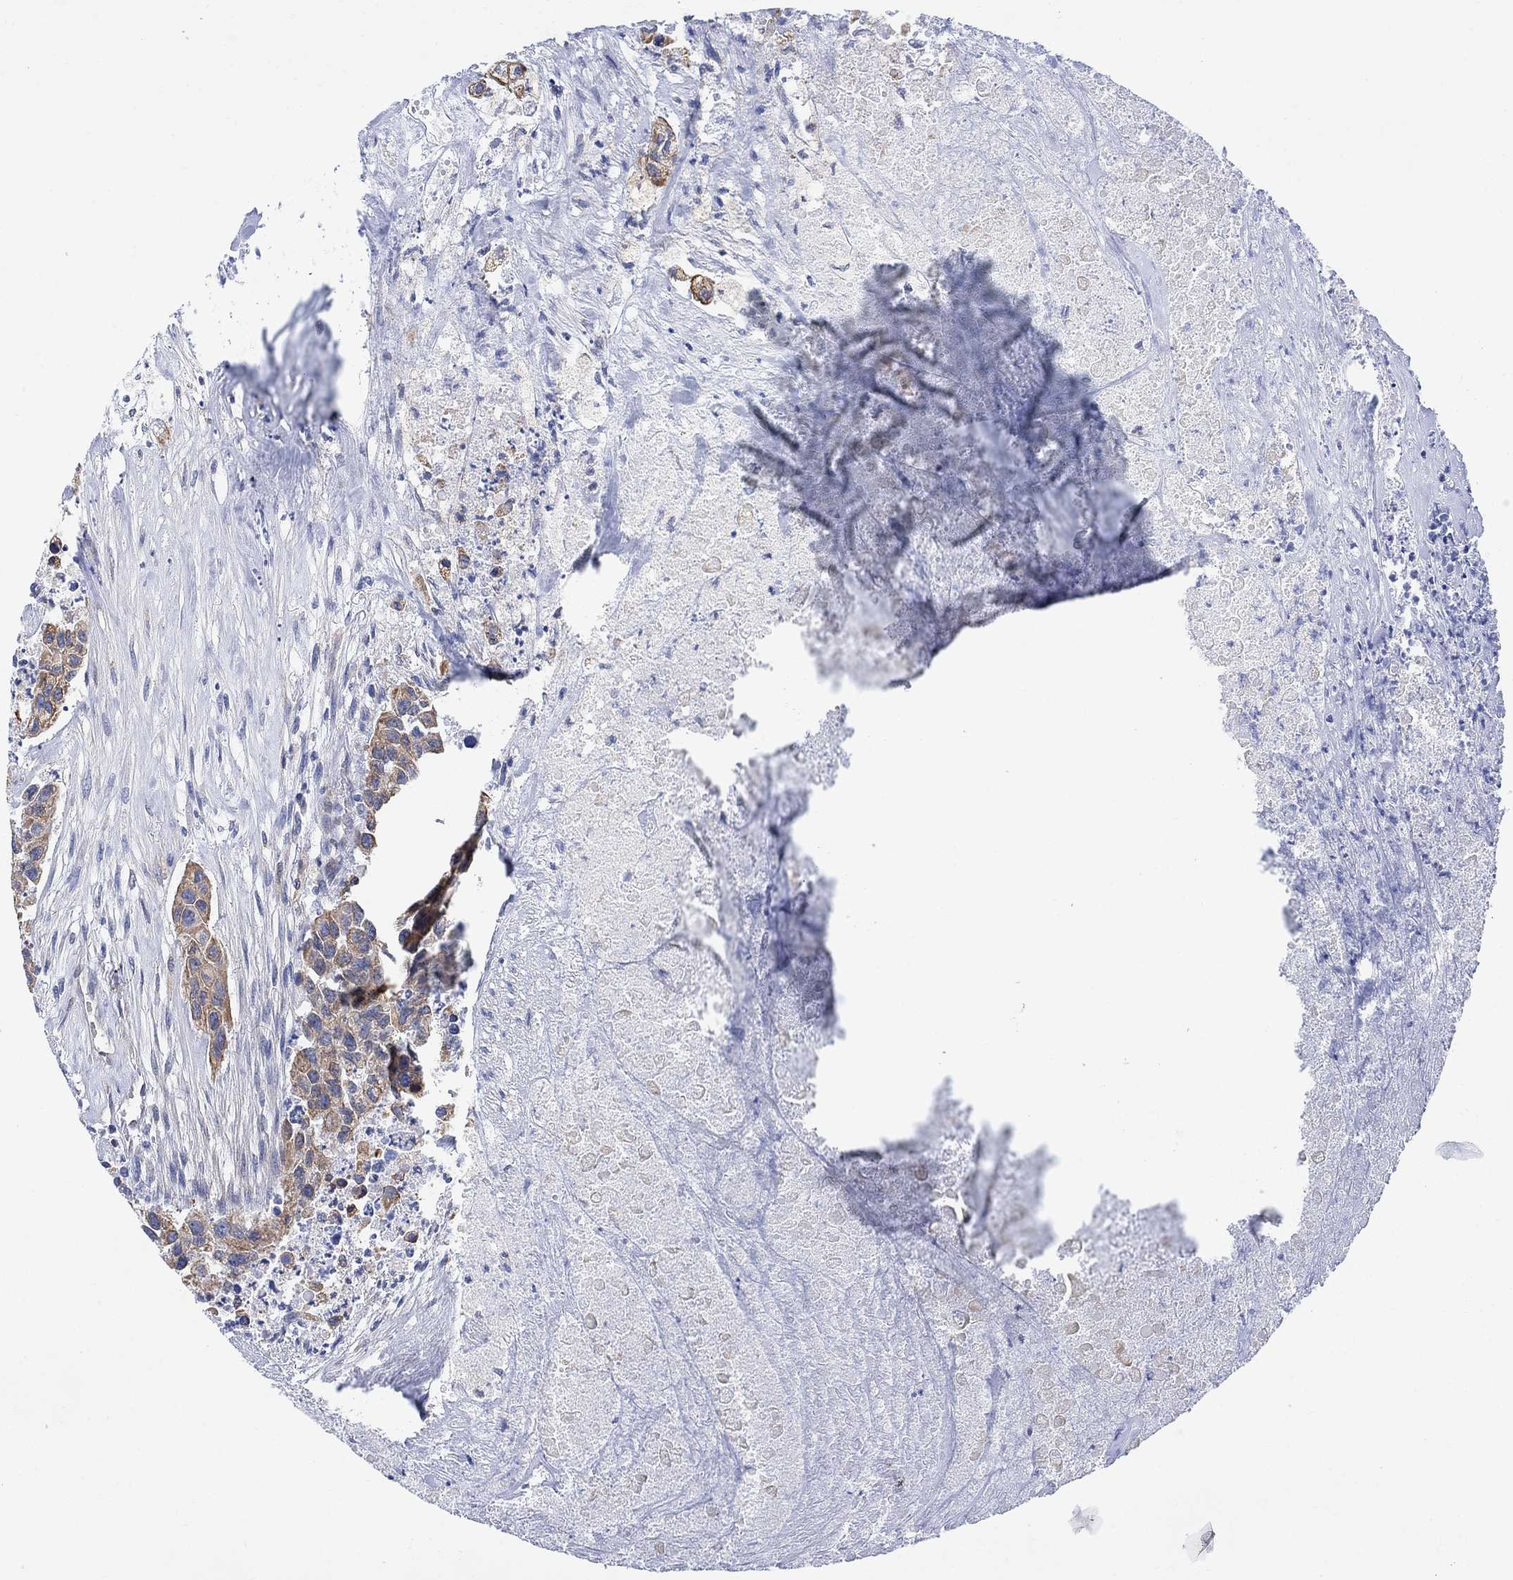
{"staining": {"intensity": "moderate", "quantity": ">75%", "location": "cytoplasmic/membranous"}, "tissue": "urothelial cancer", "cell_type": "Tumor cells", "image_type": "cancer", "snomed": [{"axis": "morphology", "description": "Urothelial carcinoma, High grade"}, {"axis": "topography", "description": "Urinary bladder"}], "caption": "High-magnification brightfield microscopy of urothelial cancer stained with DAB (3,3'-diaminobenzidine) (brown) and counterstained with hematoxylin (blue). tumor cells exhibit moderate cytoplasmic/membranous positivity is identified in approximately>75% of cells. (Stains: DAB (3,3'-diaminobenzidine) in brown, nuclei in blue, Microscopy: brightfield microscopy at high magnification).", "gene": "GBP5", "patient": {"sex": "female", "age": 73}}